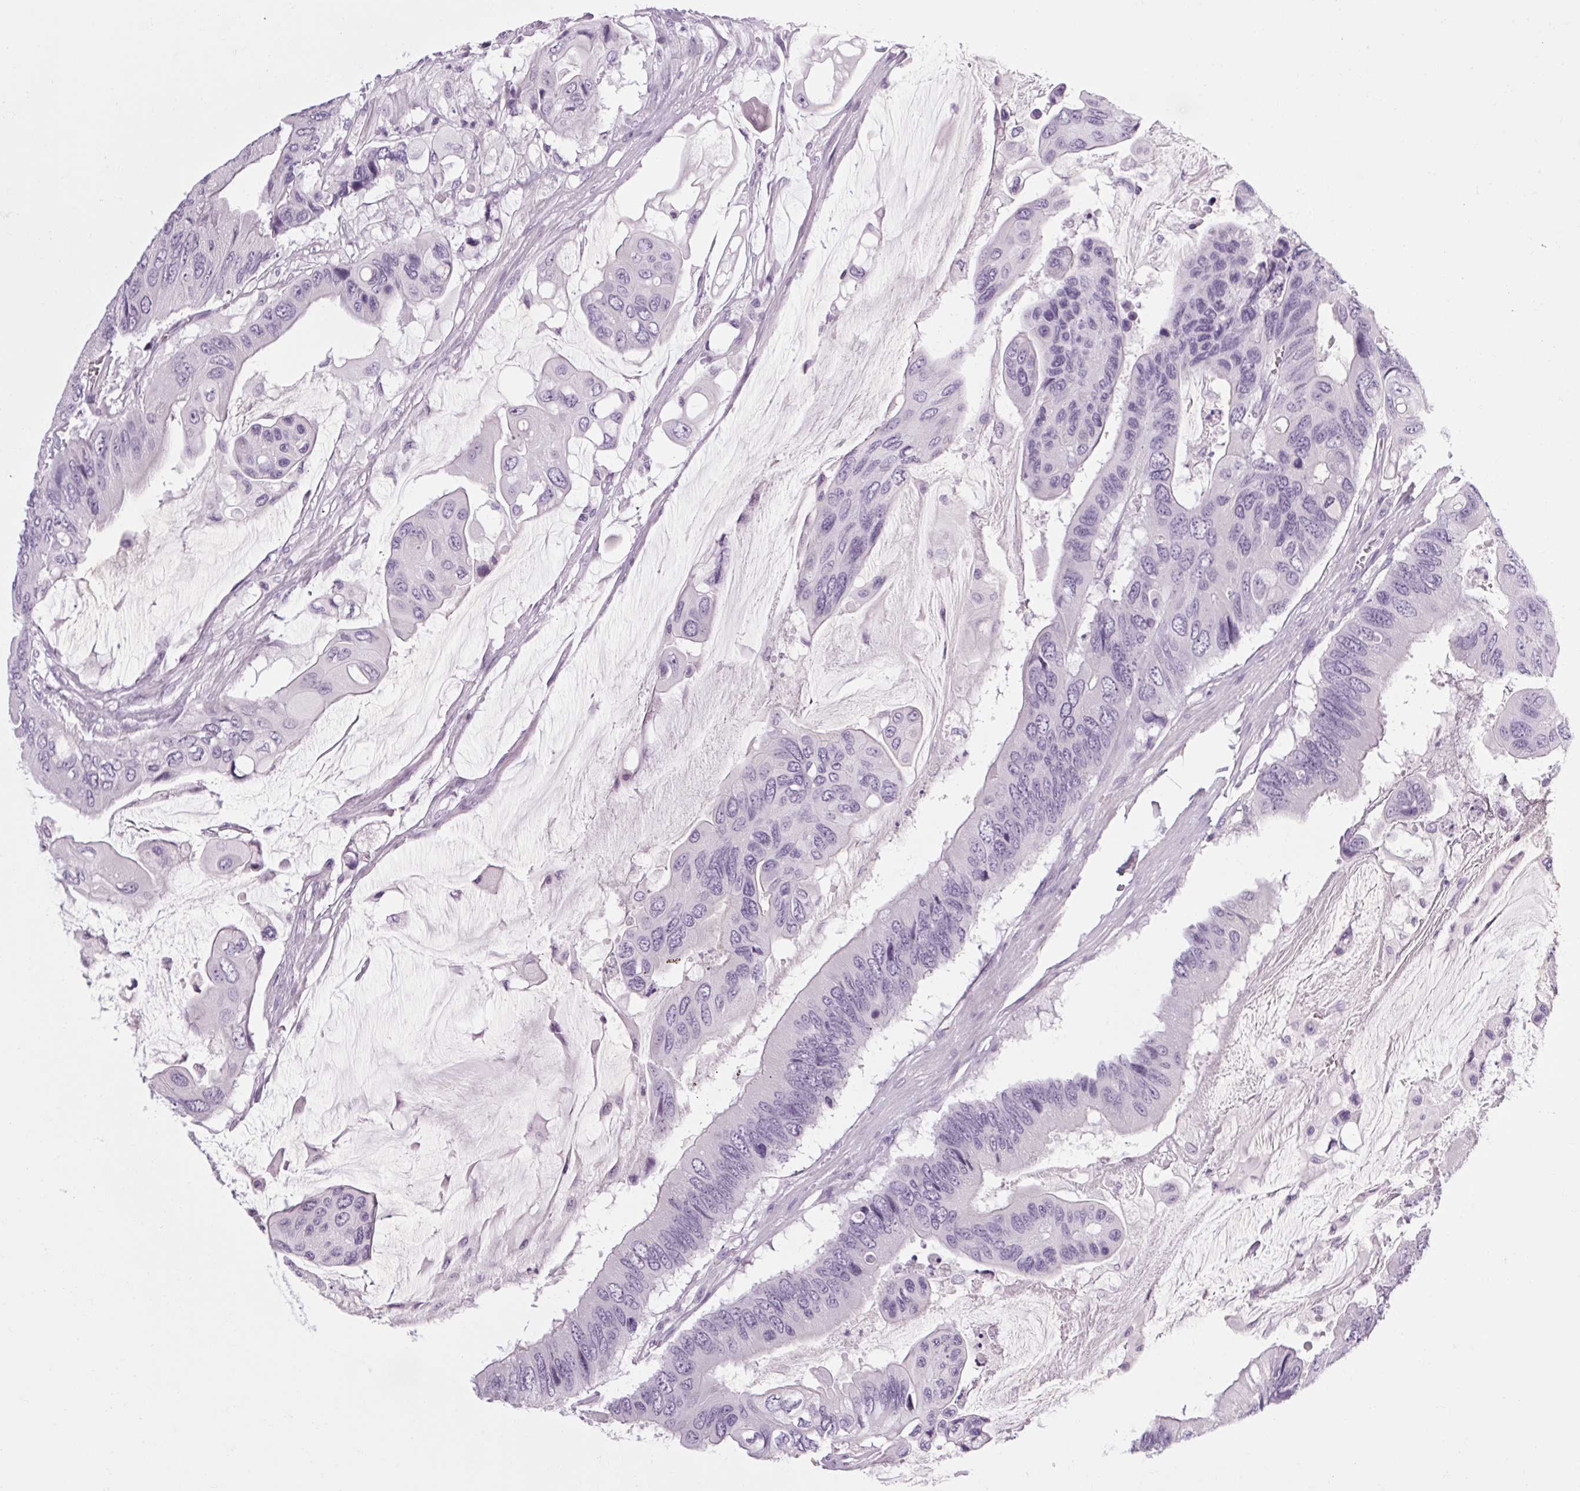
{"staining": {"intensity": "negative", "quantity": "none", "location": "none"}, "tissue": "colorectal cancer", "cell_type": "Tumor cells", "image_type": "cancer", "snomed": [{"axis": "morphology", "description": "Adenocarcinoma, NOS"}, {"axis": "topography", "description": "Rectum"}], "caption": "The histopathology image displays no significant expression in tumor cells of colorectal adenocarcinoma.", "gene": "POMC", "patient": {"sex": "male", "age": 63}}